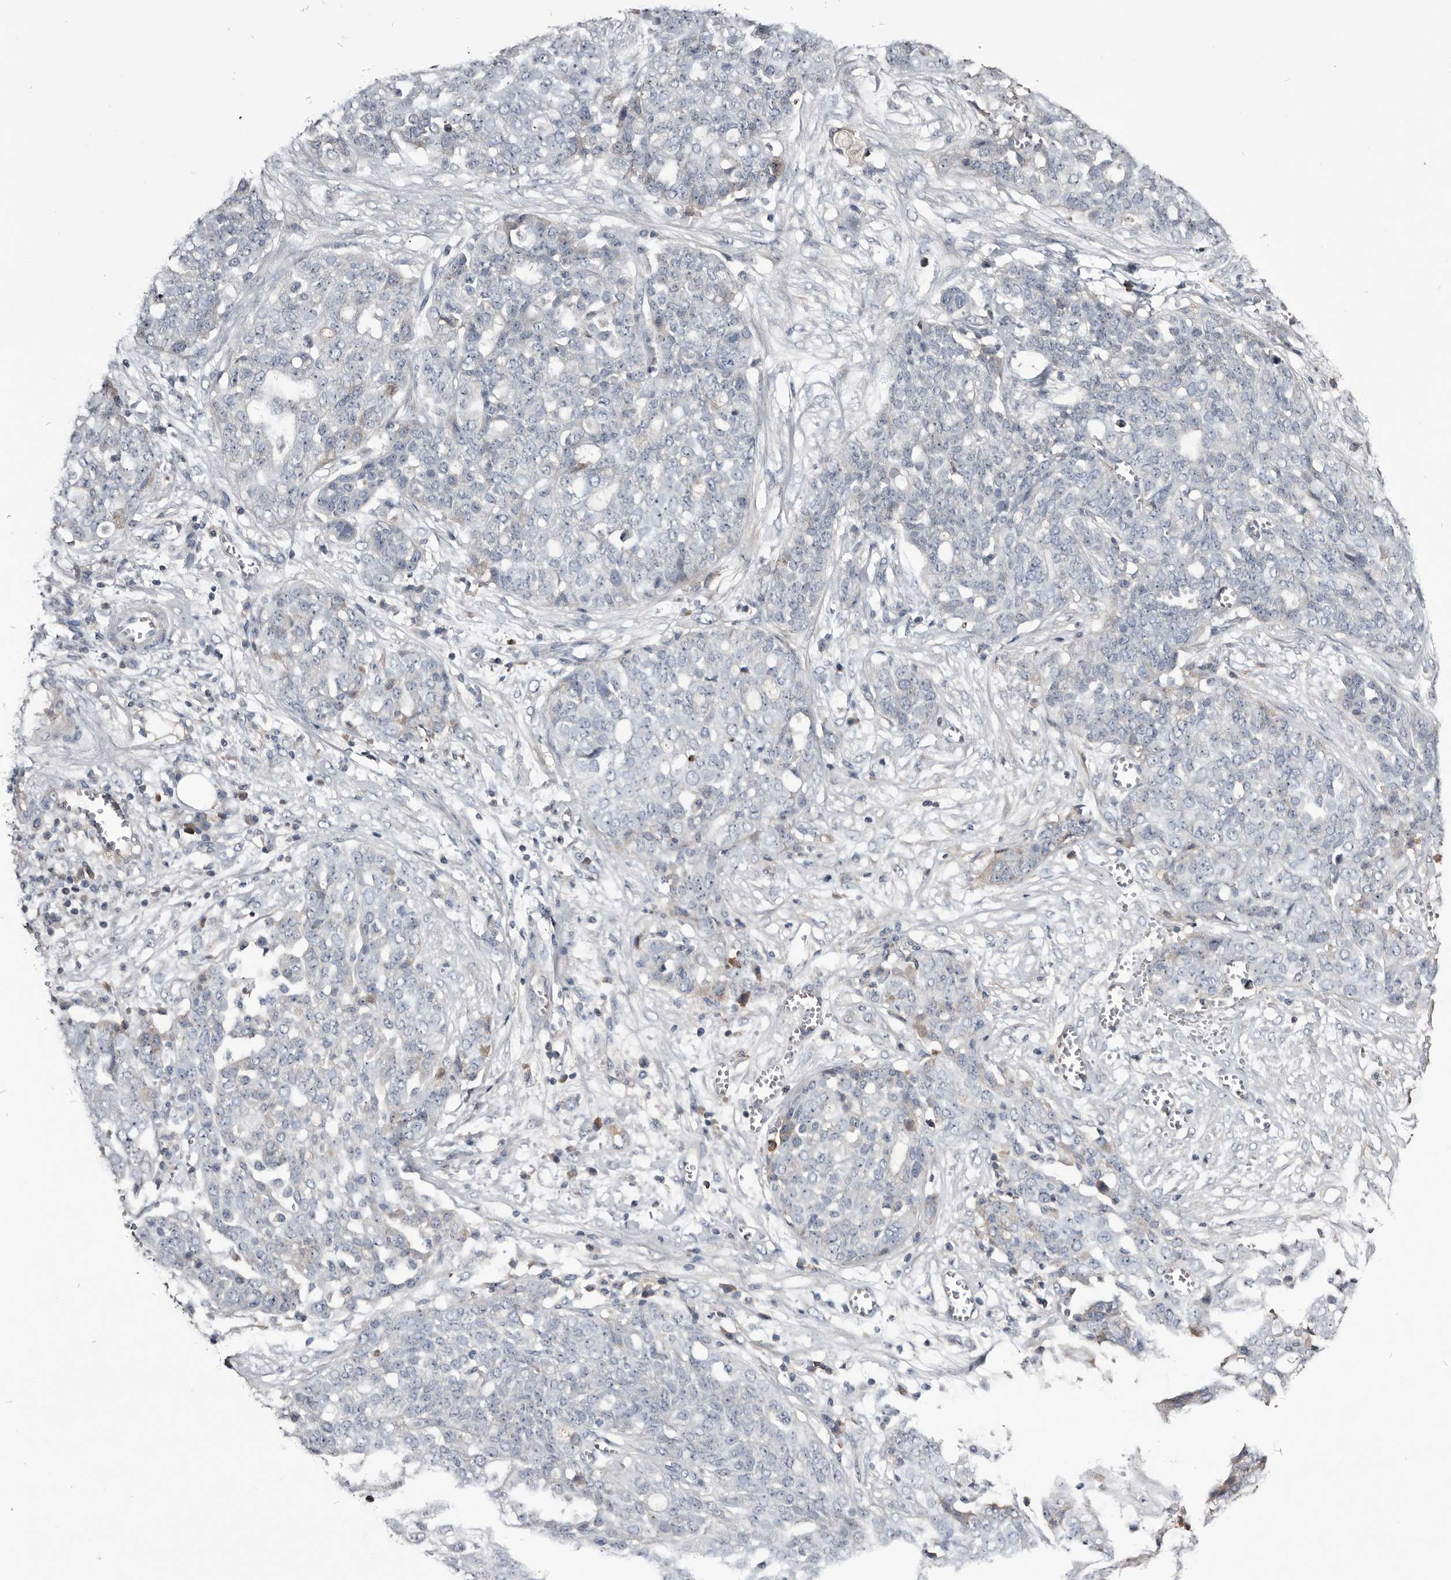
{"staining": {"intensity": "negative", "quantity": "none", "location": "none"}, "tissue": "ovarian cancer", "cell_type": "Tumor cells", "image_type": "cancer", "snomed": [{"axis": "morphology", "description": "Cystadenocarcinoma, serous, NOS"}, {"axis": "topography", "description": "Soft tissue"}, {"axis": "topography", "description": "Ovary"}], "caption": "An image of ovarian cancer stained for a protein exhibits no brown staining in tumor cells. The staining was performed using DAB (3,3'-diaminobenzidine) to visualize the protein expression in brown, while the nuclei were stained in blue with hematoxylin (Magnification: 20x).", "gene": "TTC39A", "patient": {"sex": "female", "age": 57}}